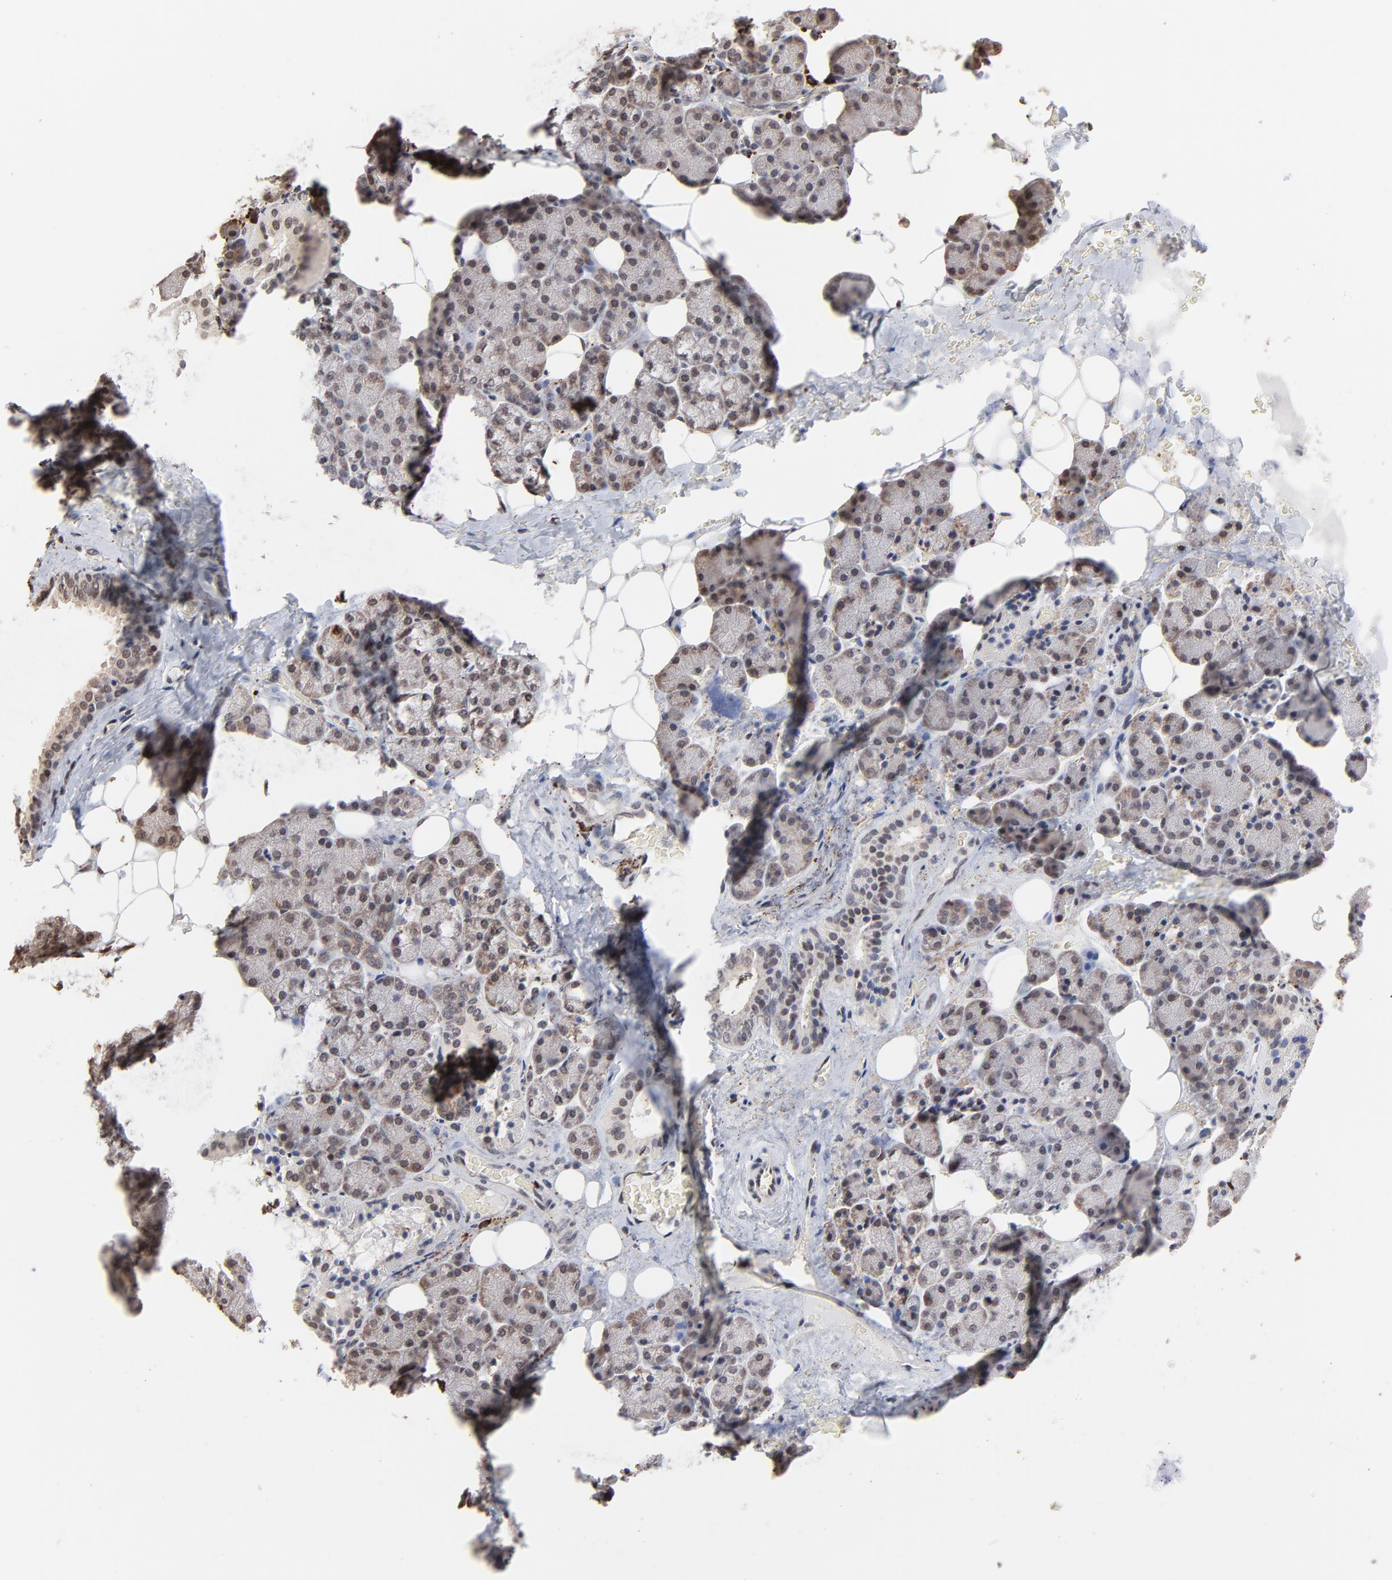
{"staining": {"intensity": "weak", "quantity": "25%-75%", "location": "cytoplasmic/membranous"}, "tissue": "salivary gland", "cell_type": "Glandular cells", "image_type": "normal", "snomed": [{"axis": "morphology", "description": "Normal tissue, NOS"}, {"axis": "topography", "description": "Lymph node"}, {"axis": "topography", "description": "Salivary gland"}], "caption": "Glandular cells show weak cytoplasmic/membranous expression in about 25%-75% of cells in normal salivary gland.", "gene": "CHM", "patient": {"sex": "male", "age": 8}}